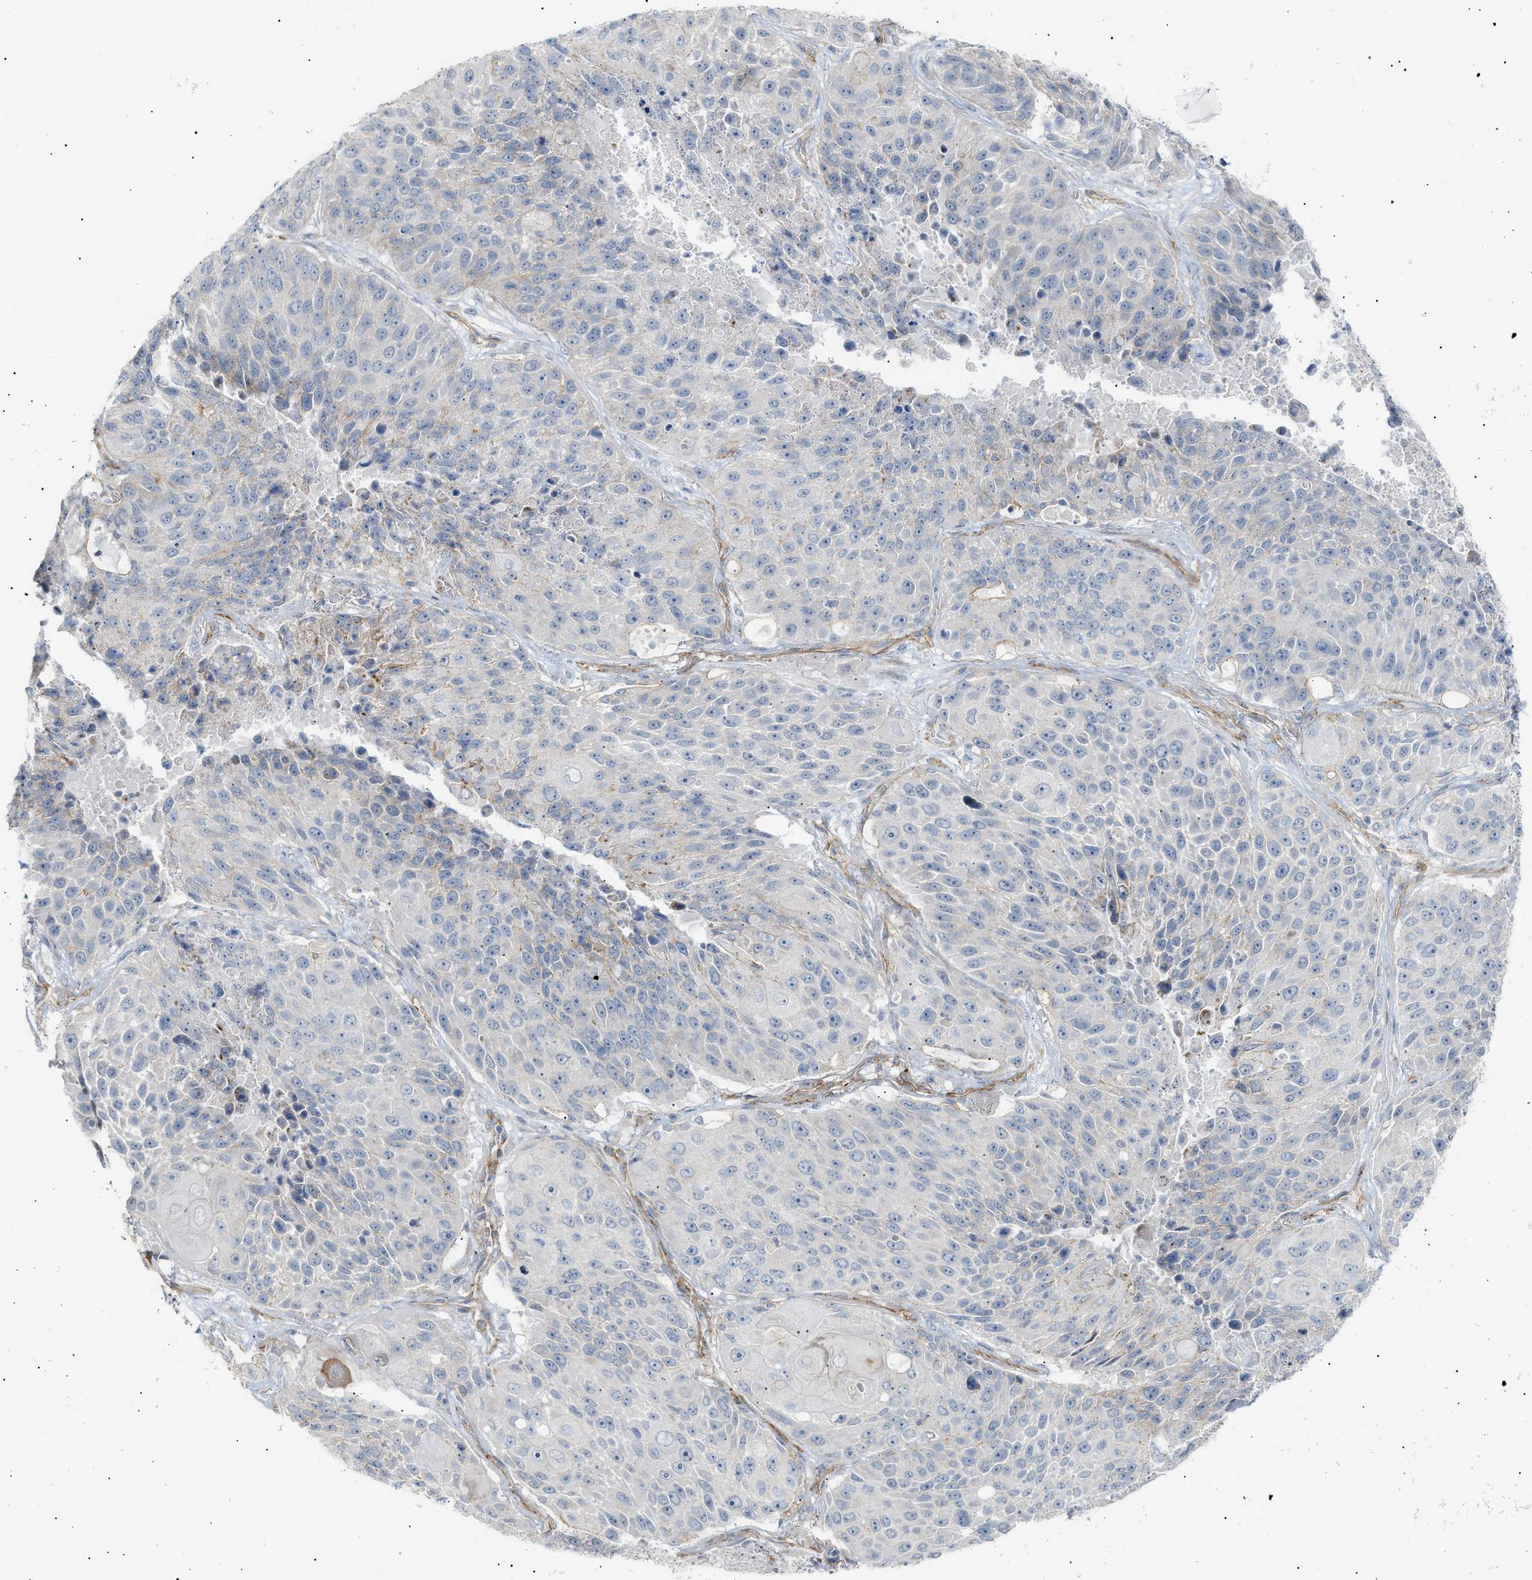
{"staining": {"intensity": "negative", "quantity": "none", "location": "none"}, "tissue": "lung cancer", "cell_type": "Tumor cells", "image_type": "cancer", "snomed": [{"axis": "morphology", "description": "Squamous cell carcinoma, NOS"}, {"axis": "topography", "description": "Lung"}], "caption": "Immunohistochemistry (IHC) micrograph of neoplastic tissue: lung cancer (squamous cell carcinoma) stained with DAB reveals no significant protein positivity in tumor cells.", "gene": "ZFHX2", "patient": {"sex": "male", "age": 61}}